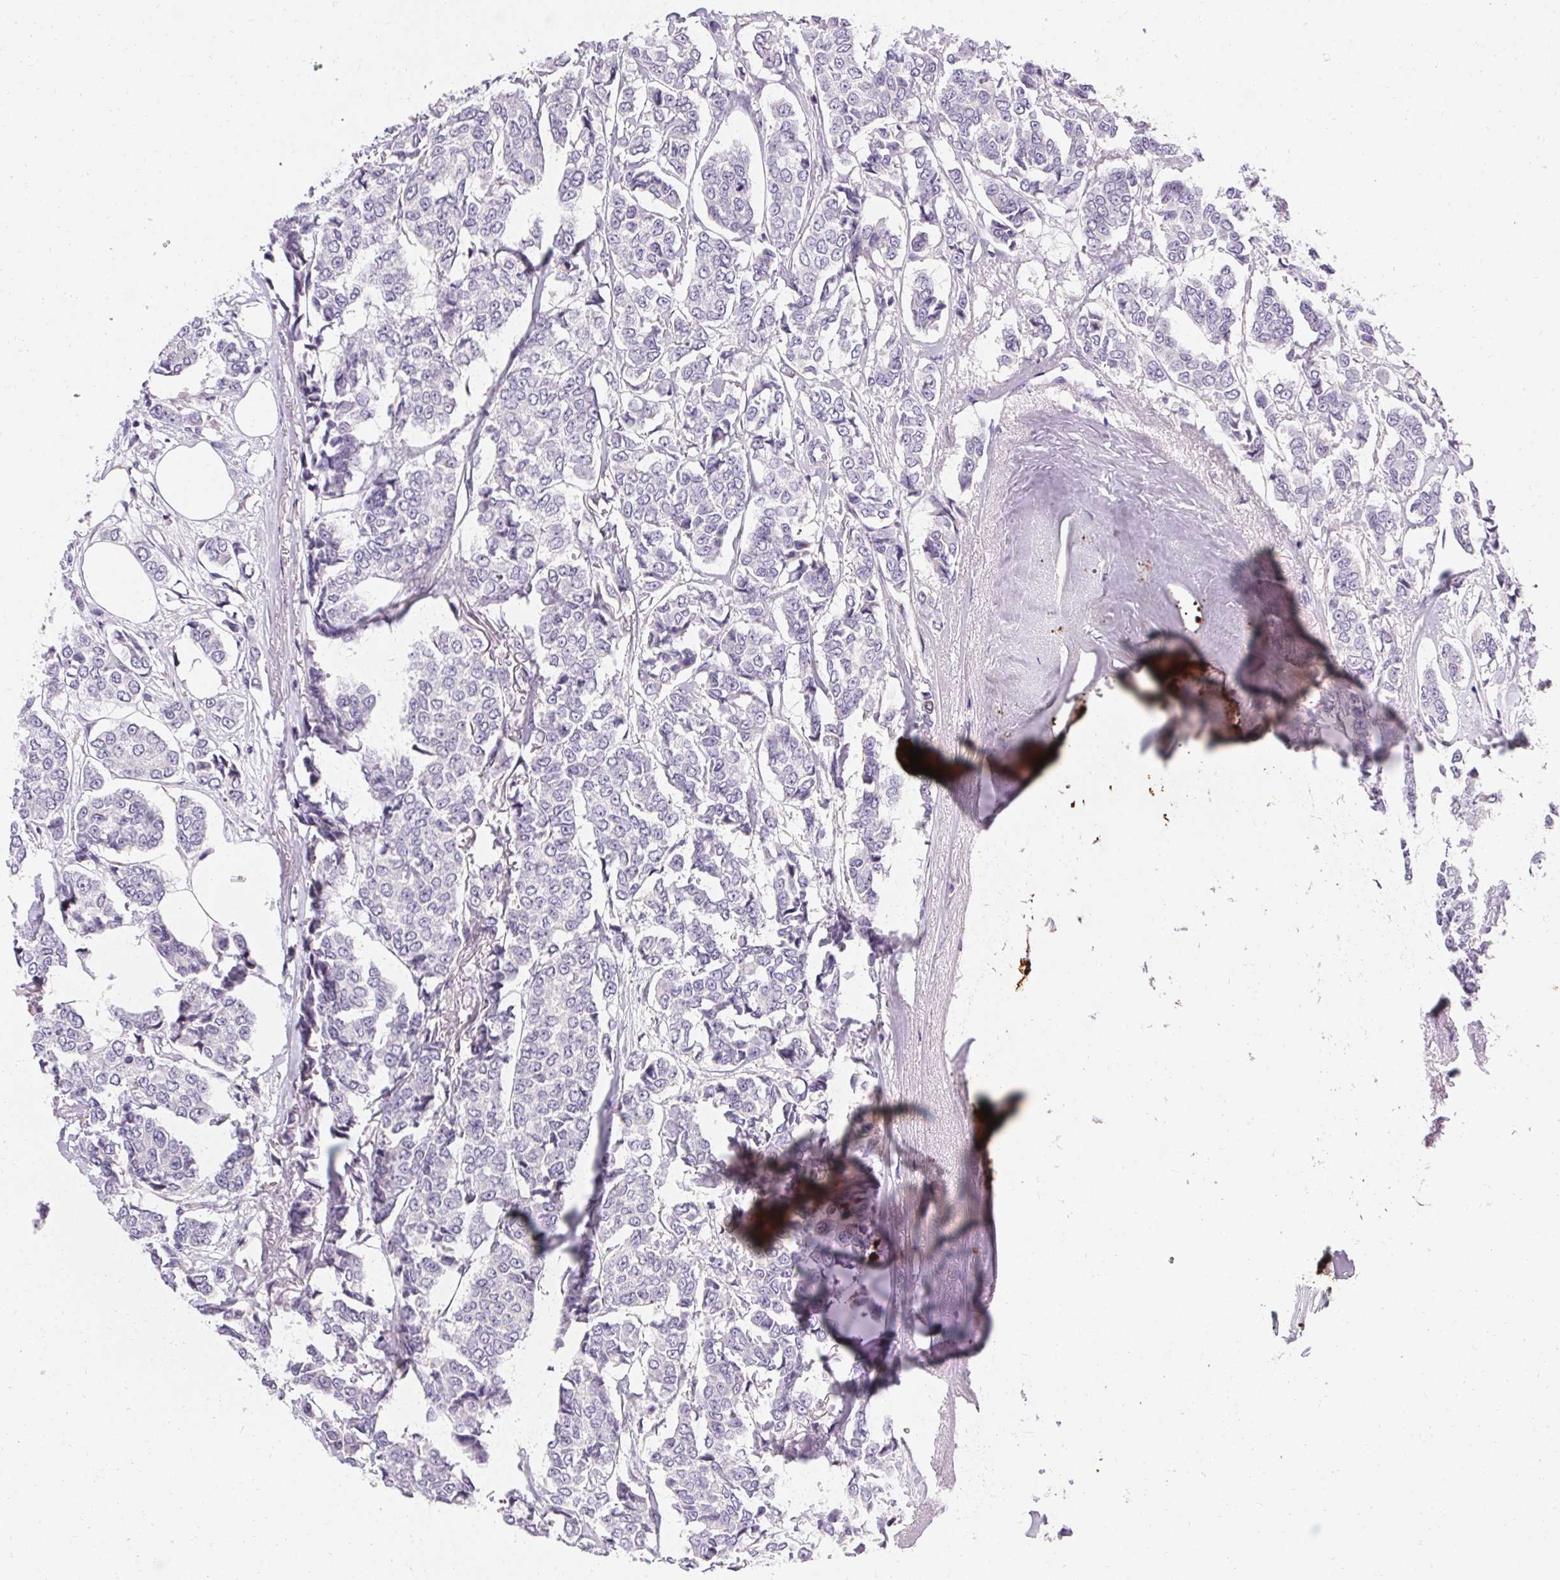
{"staining": {"intensity": "negative", "quantity": "none", "location": "none"}, "tissue": "breast cancer", "cell_type": "Tumor cells", "image_type": "cancer", "snomed": [{"axis": "morphology", "description": "Duct carcinoma"}, {"axis": "topography", "description": "Breast"}], "caption": "IHC histopathology image of human breast intraductal carcinoma stained for a protein (brown), which exhibits no expression in tumor cells.", "gene": "TRIP13", "patient": {"sex": "female", "age": 94}}